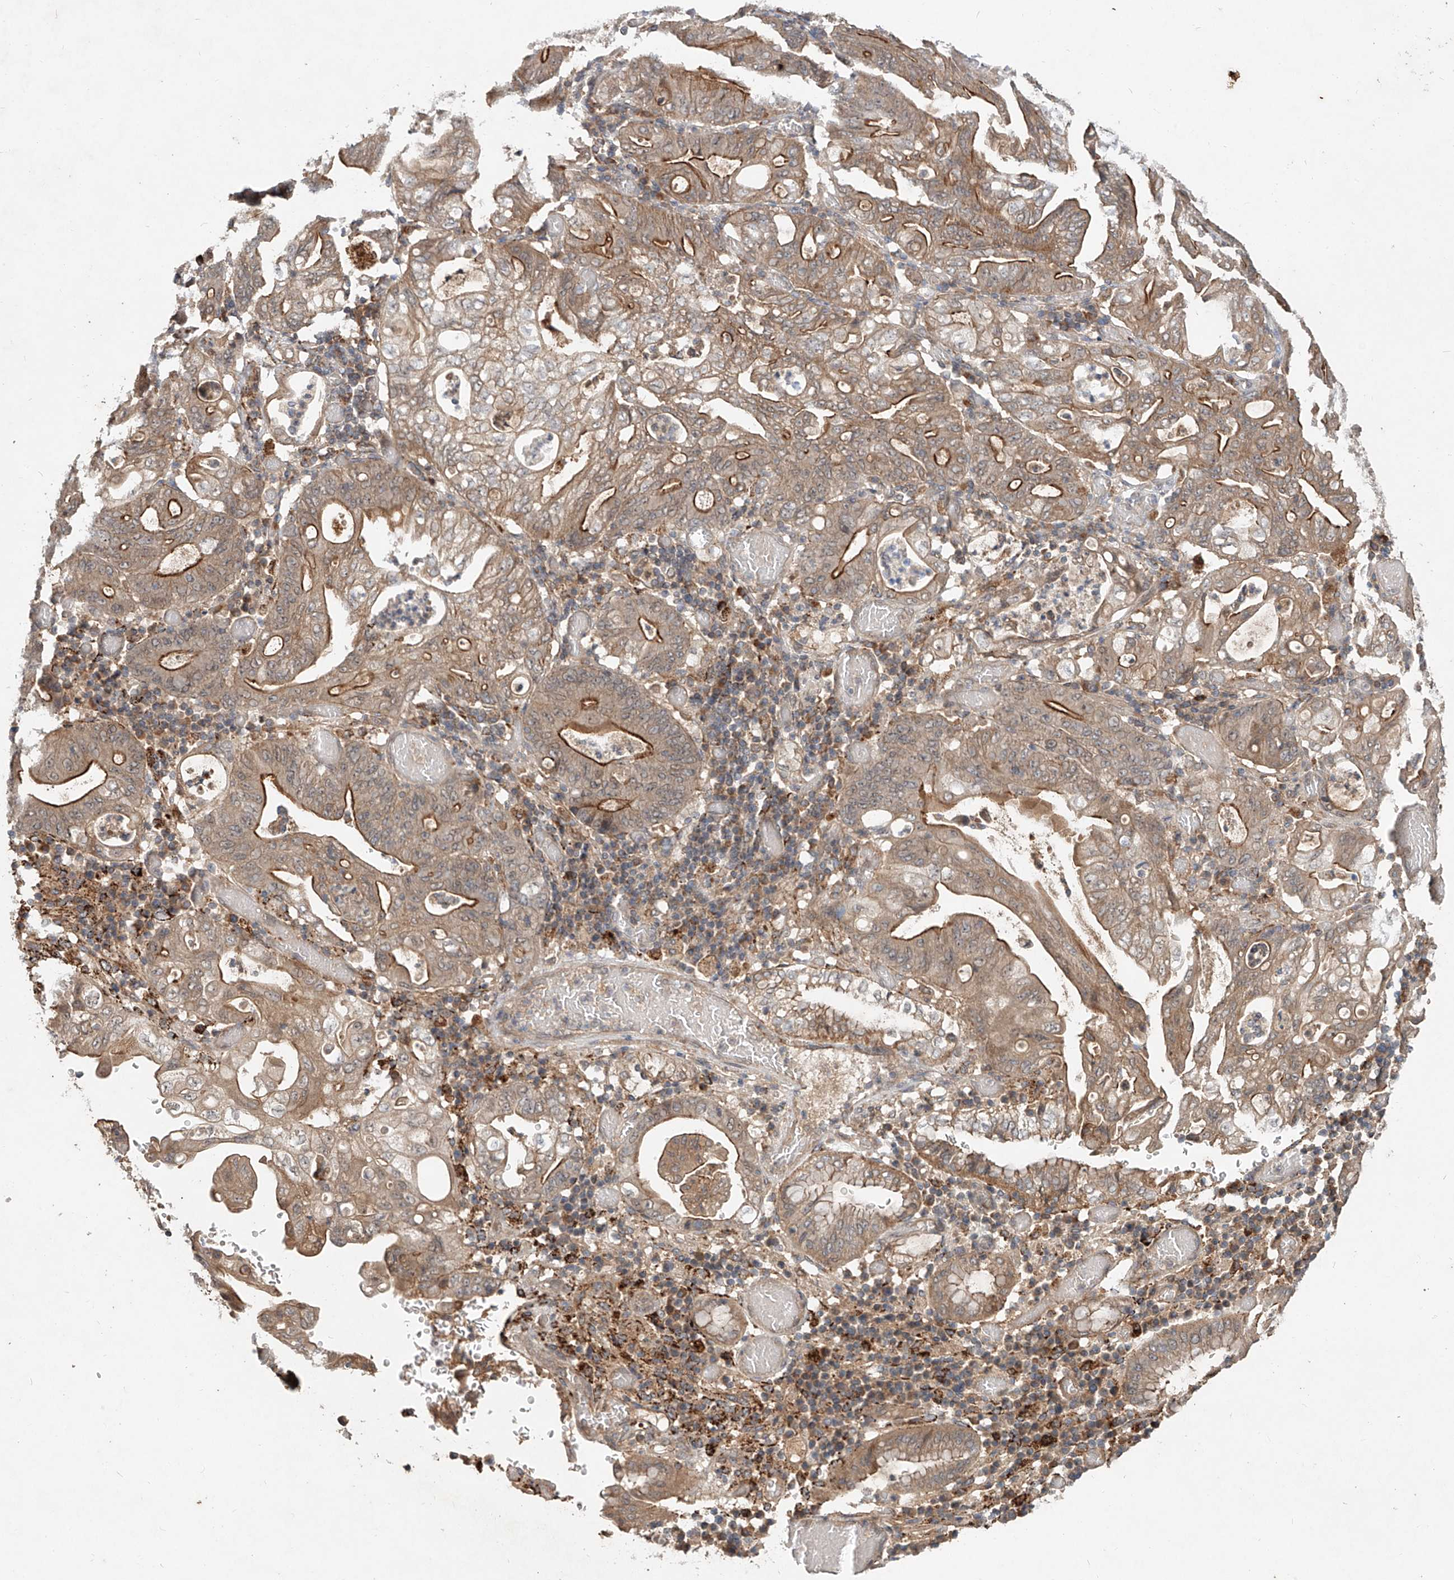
{"staining": {"intensity": "moderate", "quantity": ">75%", "location": "cytoplasmic/membranous"}, "tissue": "stomach cancer", "cell_type": "Tumor cells", "image_type": "cancer", "snomed": [{"axis": "morphology", "description": "Adenocarcinoma, NOS"}, {"axis": "topography", "description": "Stomach"}], "caption": "Immunohistochemical staining of human stomach adenocarcinoma demonstrates moderate cytoplasmic/membranous protein expression in approximately >75% of tumor cells. The staining was performed using DAB, with brown indicating positive protein expression. Nuclei are stained blue with hematoxylin.", "gene": "IER5", "patient": {"sex": "female", "age": 73}}